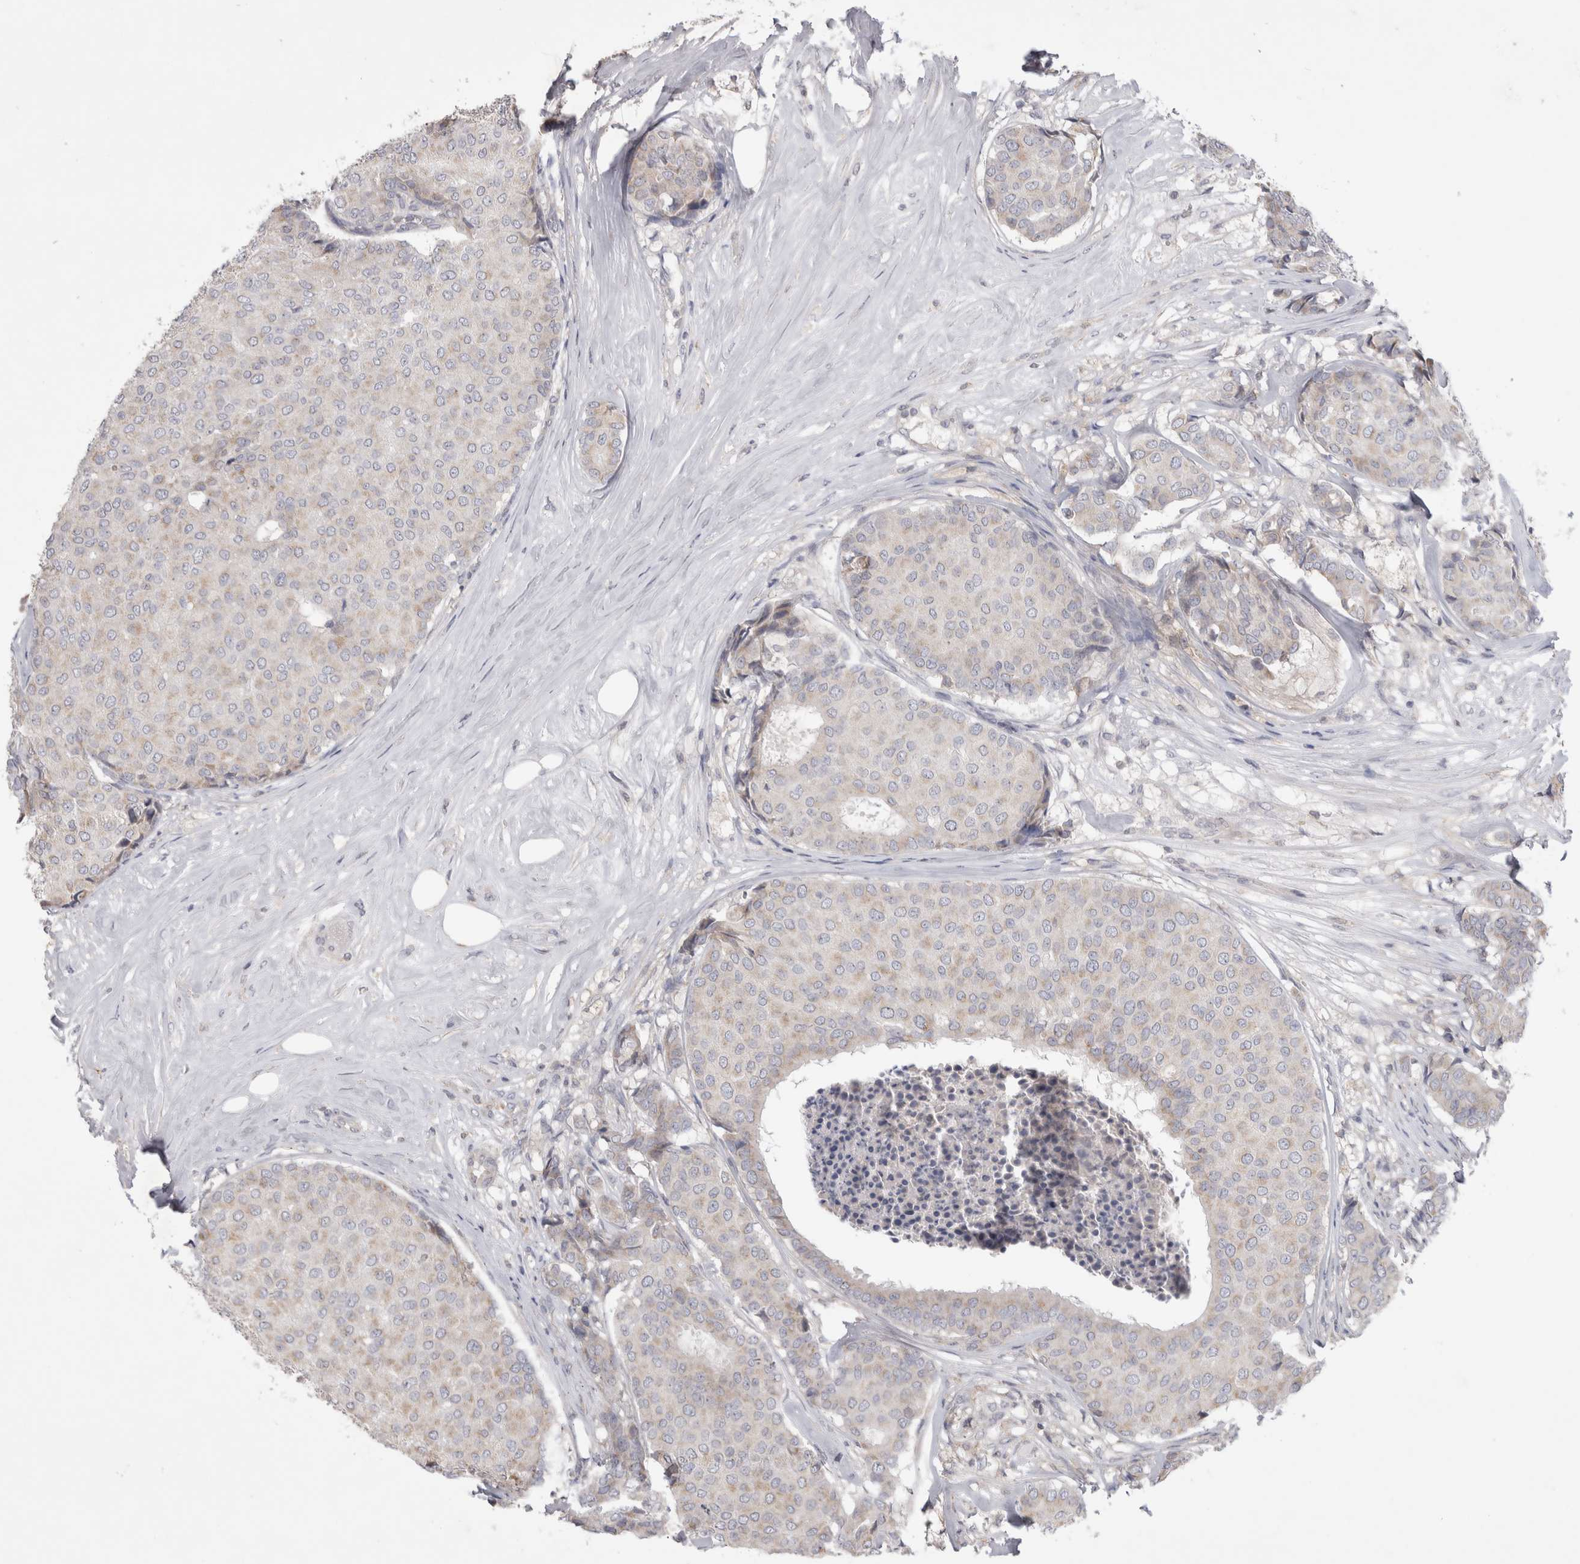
{"staining": {"intensity": "negative", "quantity": "none", "location": "none"}, "tissue": "breast cancer", "cell_type": "Tumor cells", "image_type": "cancer", "snomed": [{"axis": "morphology", "description": "Duct carcinoma"}, {"axis": "topography", "description": "Breast"}], "caption": "Tumor cells show no significant protein staining in breast cancer.", "gene": "SRD5A3", "patient": {"sex": "female", "age": 75}}